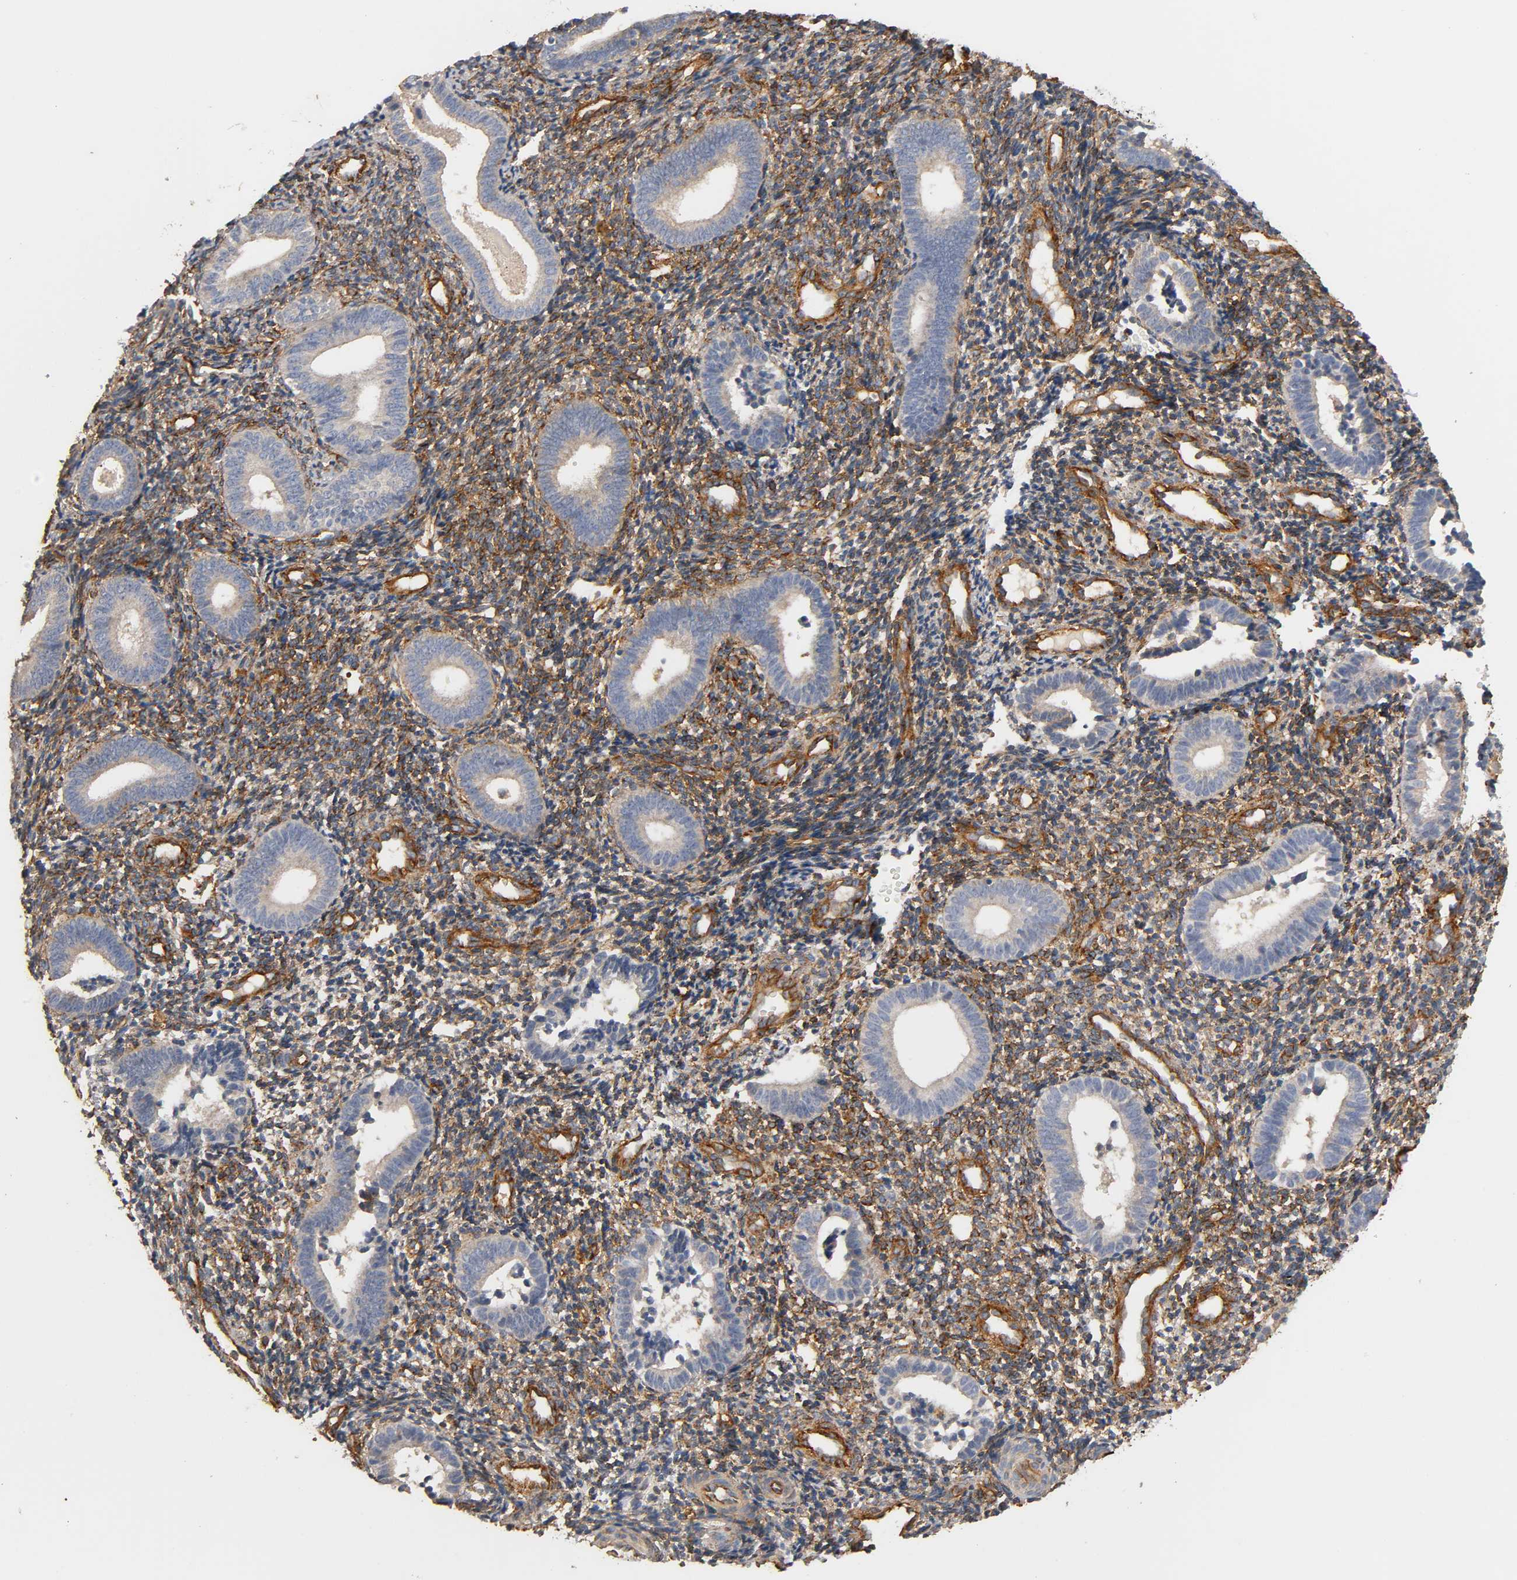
{"staining": {"intensity": "strong", "quantity": "25%-75%", "location": "cytoplasmic/membranous"}, "tissue": "endometrium", "cell_type": "Cells in endometrial stroma", "image_type": "normal", "snomed": [{"axis": "morphology", "description": "Normal tissue, NOS"}, {"axis": "topography", "description": "Uterus"}, {"axis": "topography", "description": "Endometrium"}], "caption": "Cells in endometrial stroma exhibit high levels of strong cytoplasmic/membranous positivity in approximately 25%-75% of cells in benign human endometrium. The protein of interest is shown in brown color, while the nuclei are stained blue.", "gene": "IFITM2", "patient": {"sex": "female", "age": 33}}